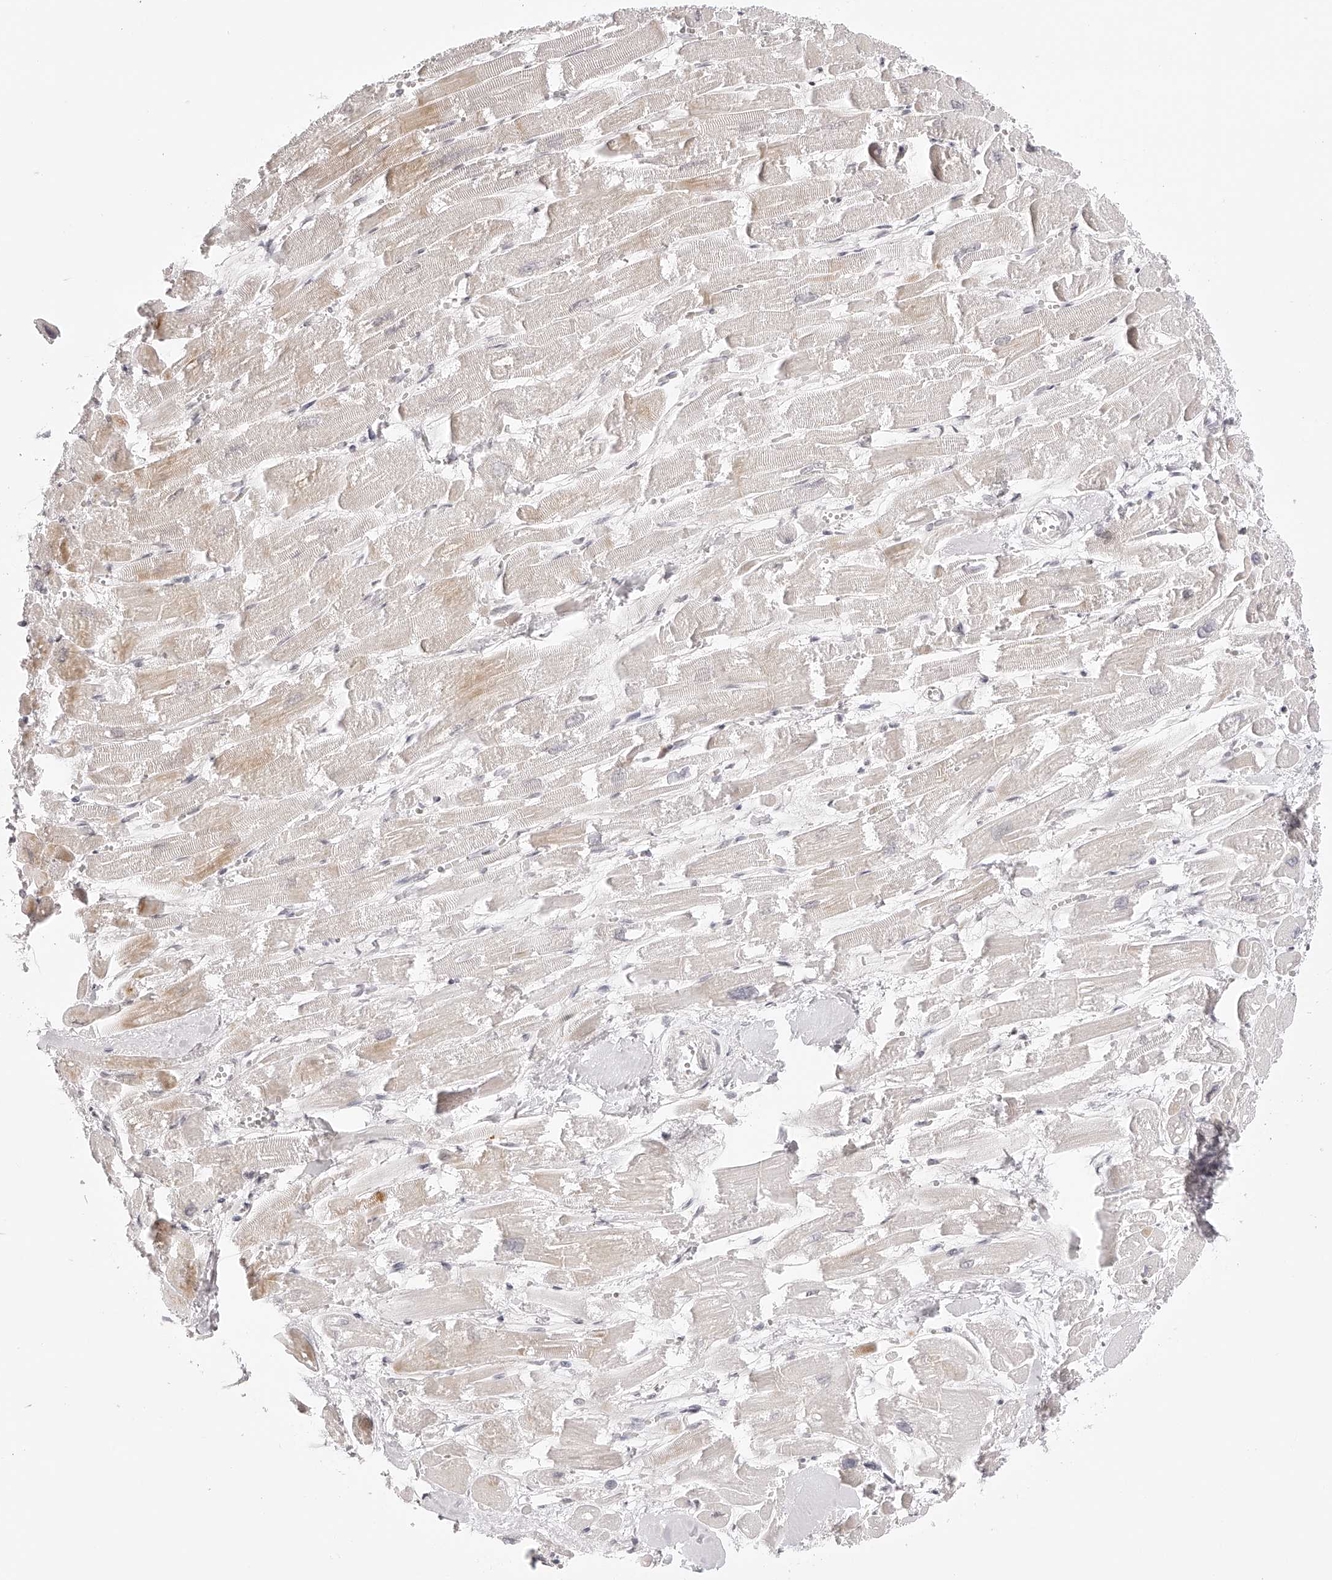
{"staining": {"intensity": "weak", "quantity": "25%-75%", "location": "cytoplasmic/membranous"}, "tissue": "heart muscle", "cell_type": "Cardiomyocytes", "image_type": "normal", "snomed": [{"axis": "morphology", "description": "Normal tissue, NOS"}, {"axis": "topography", "description": "Heart"}], "caption": "Protein staining demonstrates weak cytoplasmic/membranous staining in approximately 25%-75% of cardiomyocytes in benign heart muscle.", "gene": "PLEKHG1", "patient": {"sex": "male", "age": 54}}